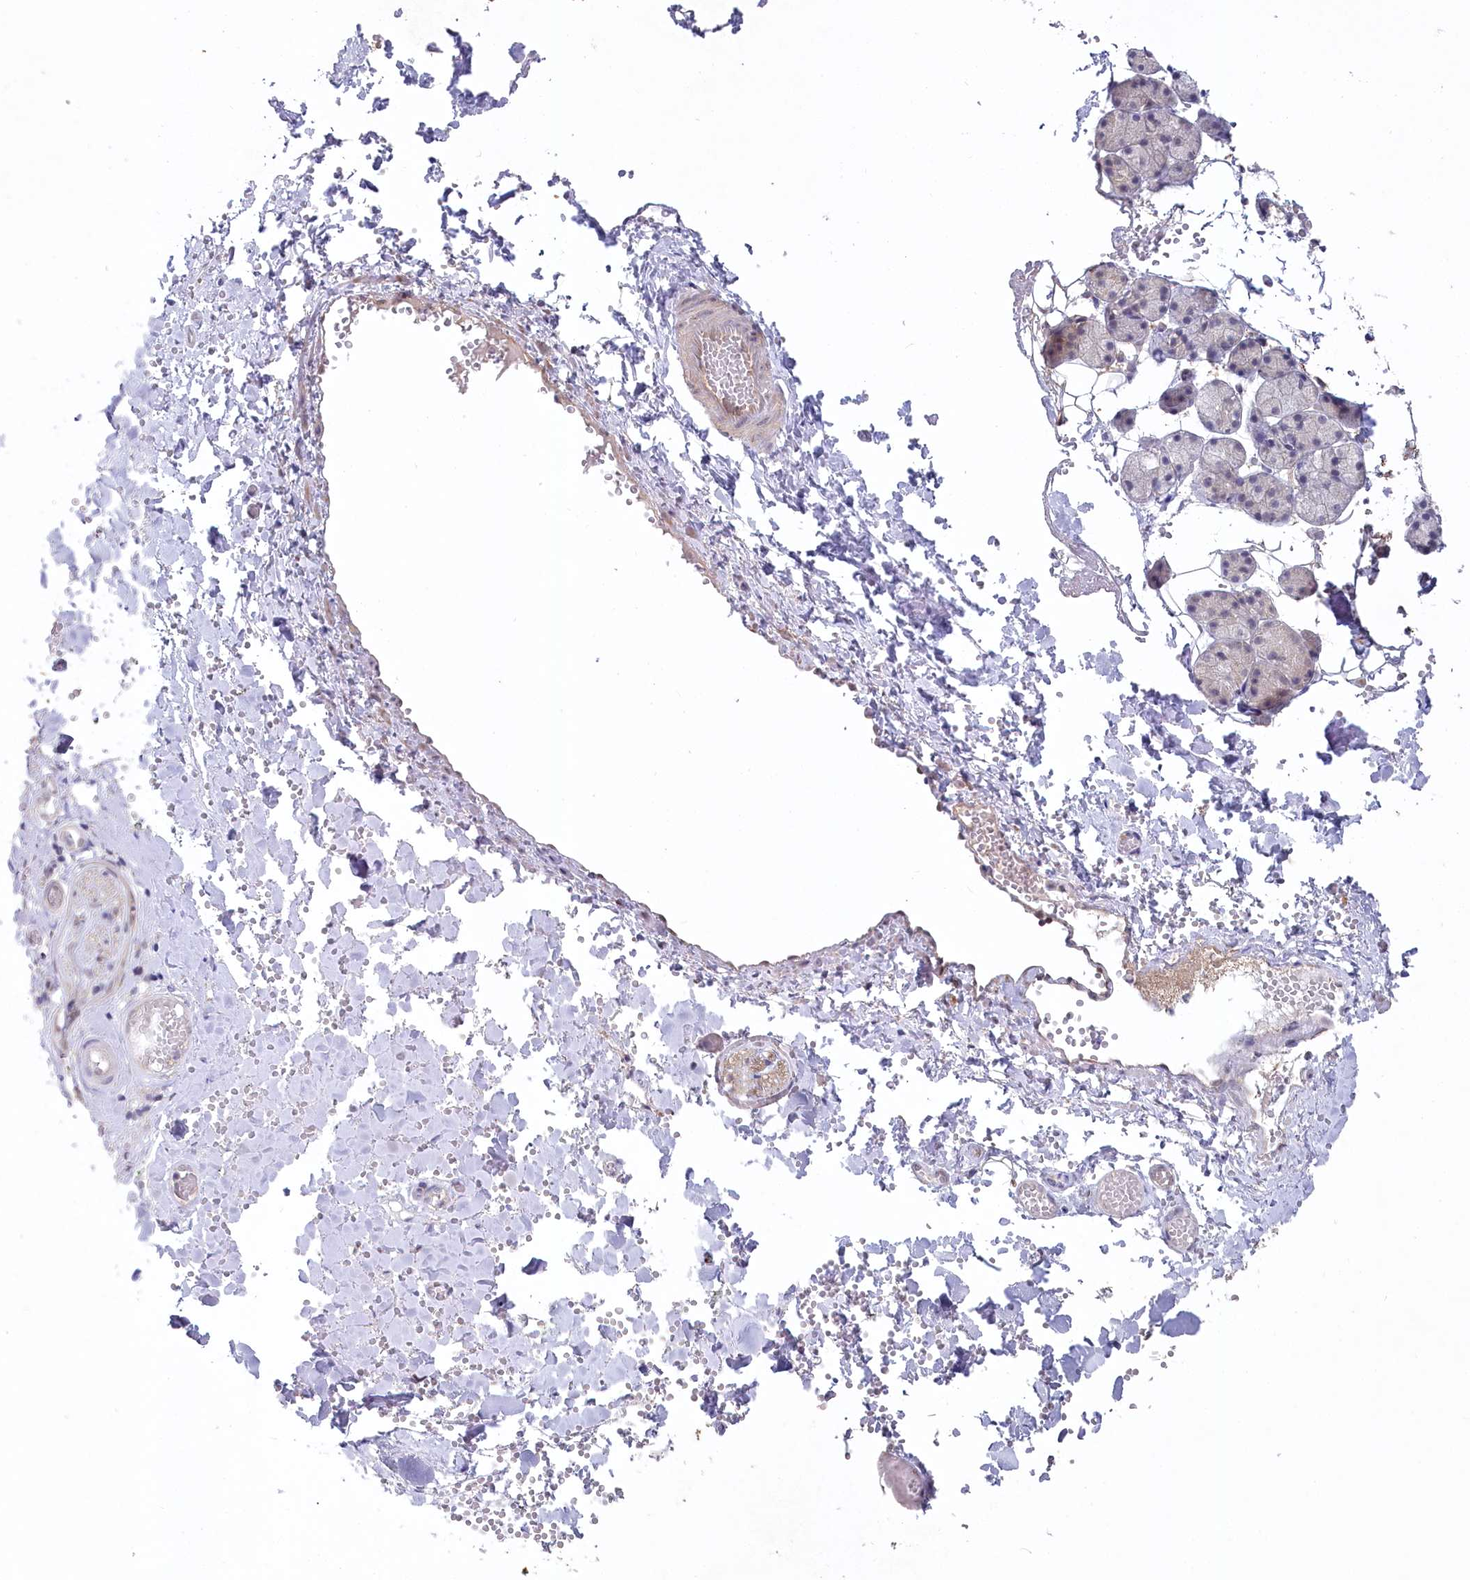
{"staining": {"intensity": "negative", "quantity": "none", "location": "none"}, "tissue": "salivary gland", "cell_type": "Glandular cells", "image_type": "normal", "snomed": [{"axis": "morphology", "description": "Normal tissue, NOS"}, {"axis": "topography", "description": "Salivary gland"}], "caption": "Immunohistochemistry (IHC) photomicrograph of normal human salivary gland stained for a protein (brown), which displays no expression in glandular cells.", "gene": "AAMDC", "patient": {"sex": "female", "age": 33}}